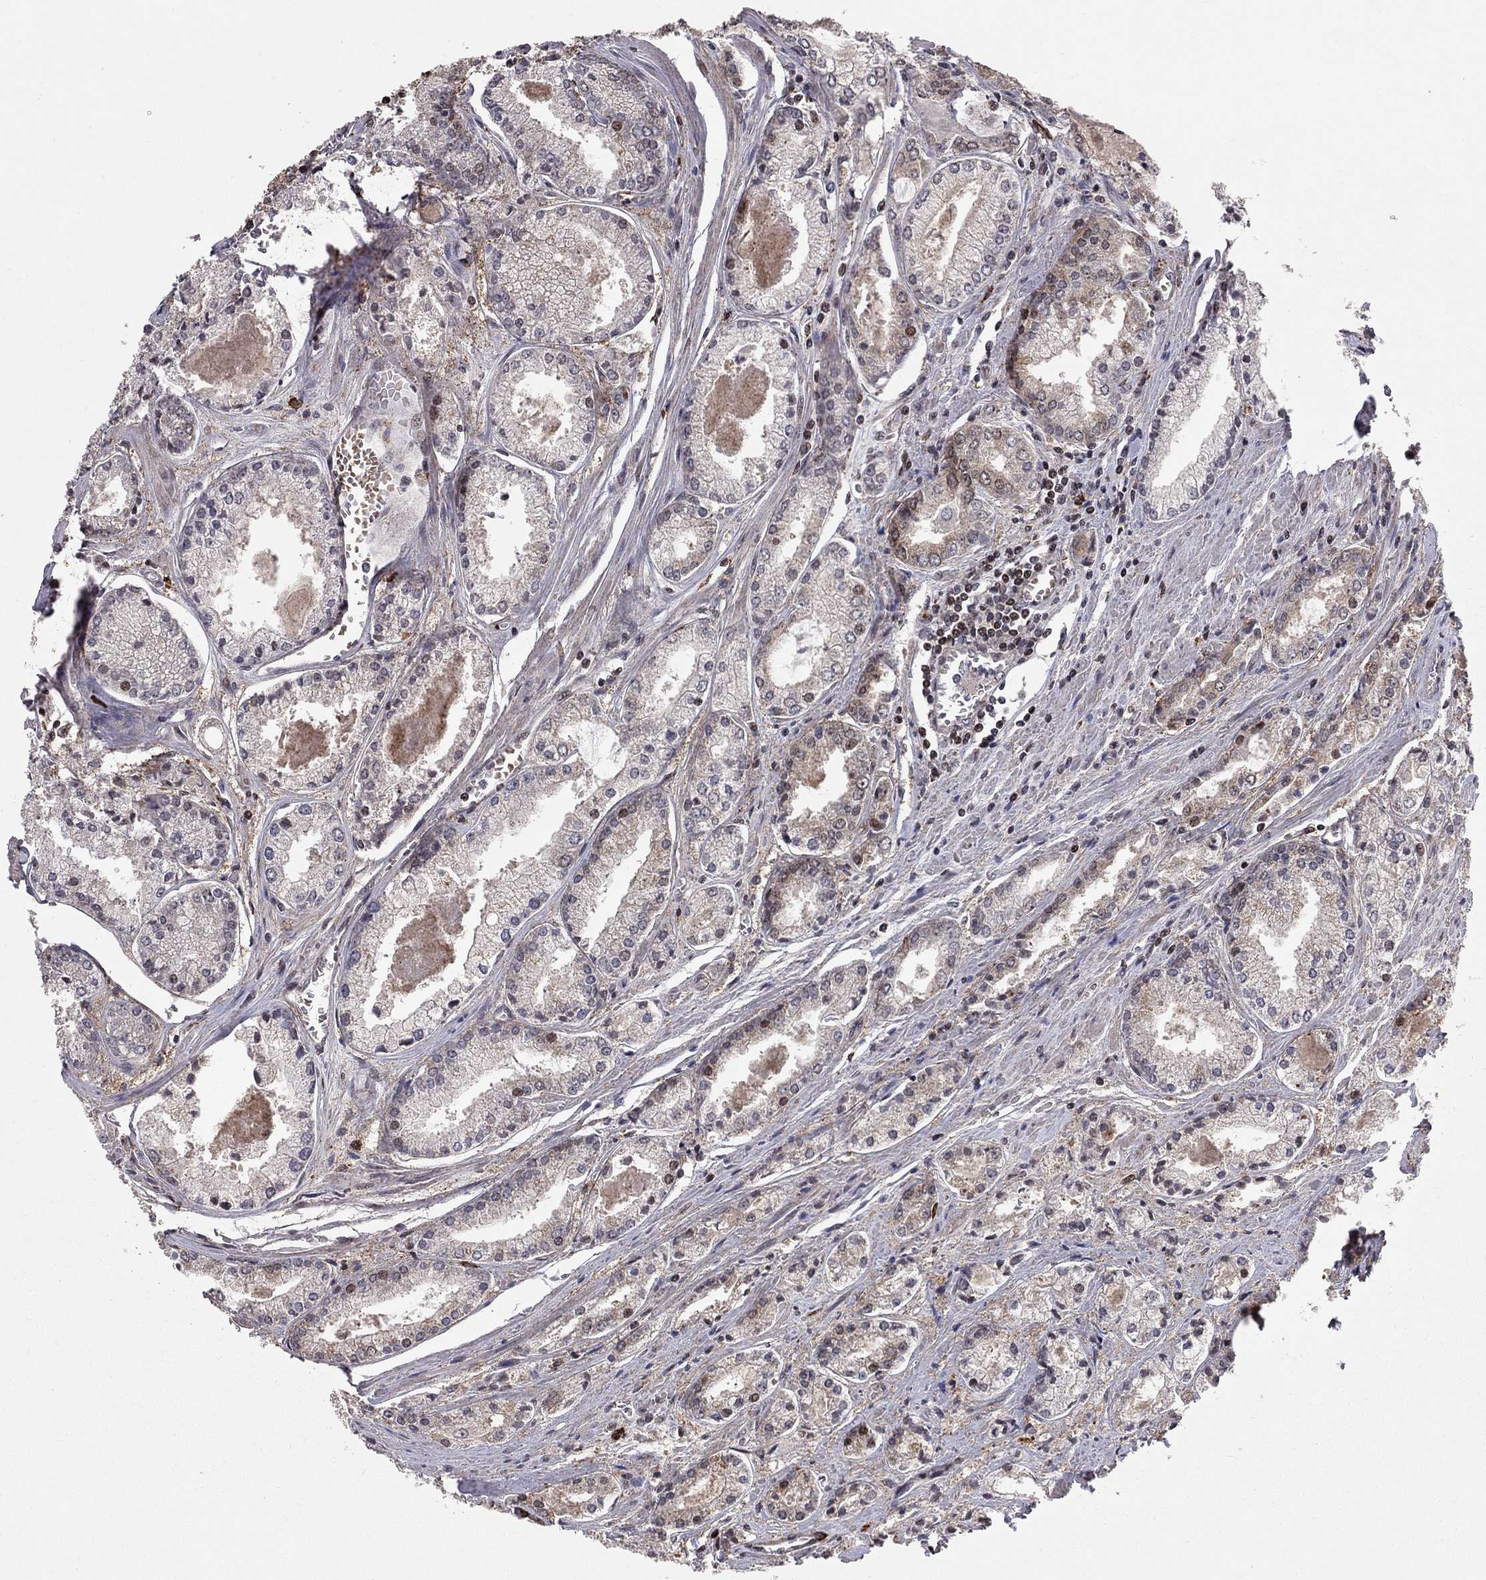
{"staining": {"intensity": "negative", "quantity": "none", "location": "none"}, "tissue": "prostate cancer", "cell_type": "Tumor cells", "image_type": "cancer", "snomed": [{"axis": "morphology", "description": "Adenocarcinoma, NOS"}, {"axis": "topography", "description": "Prostate"}], "caption": "Tumor cells are negative for brown protein staining in adenocarcinoma (prostate).", "gene": "HDAC3", "patient": {"sex": "male", "age": 72}}